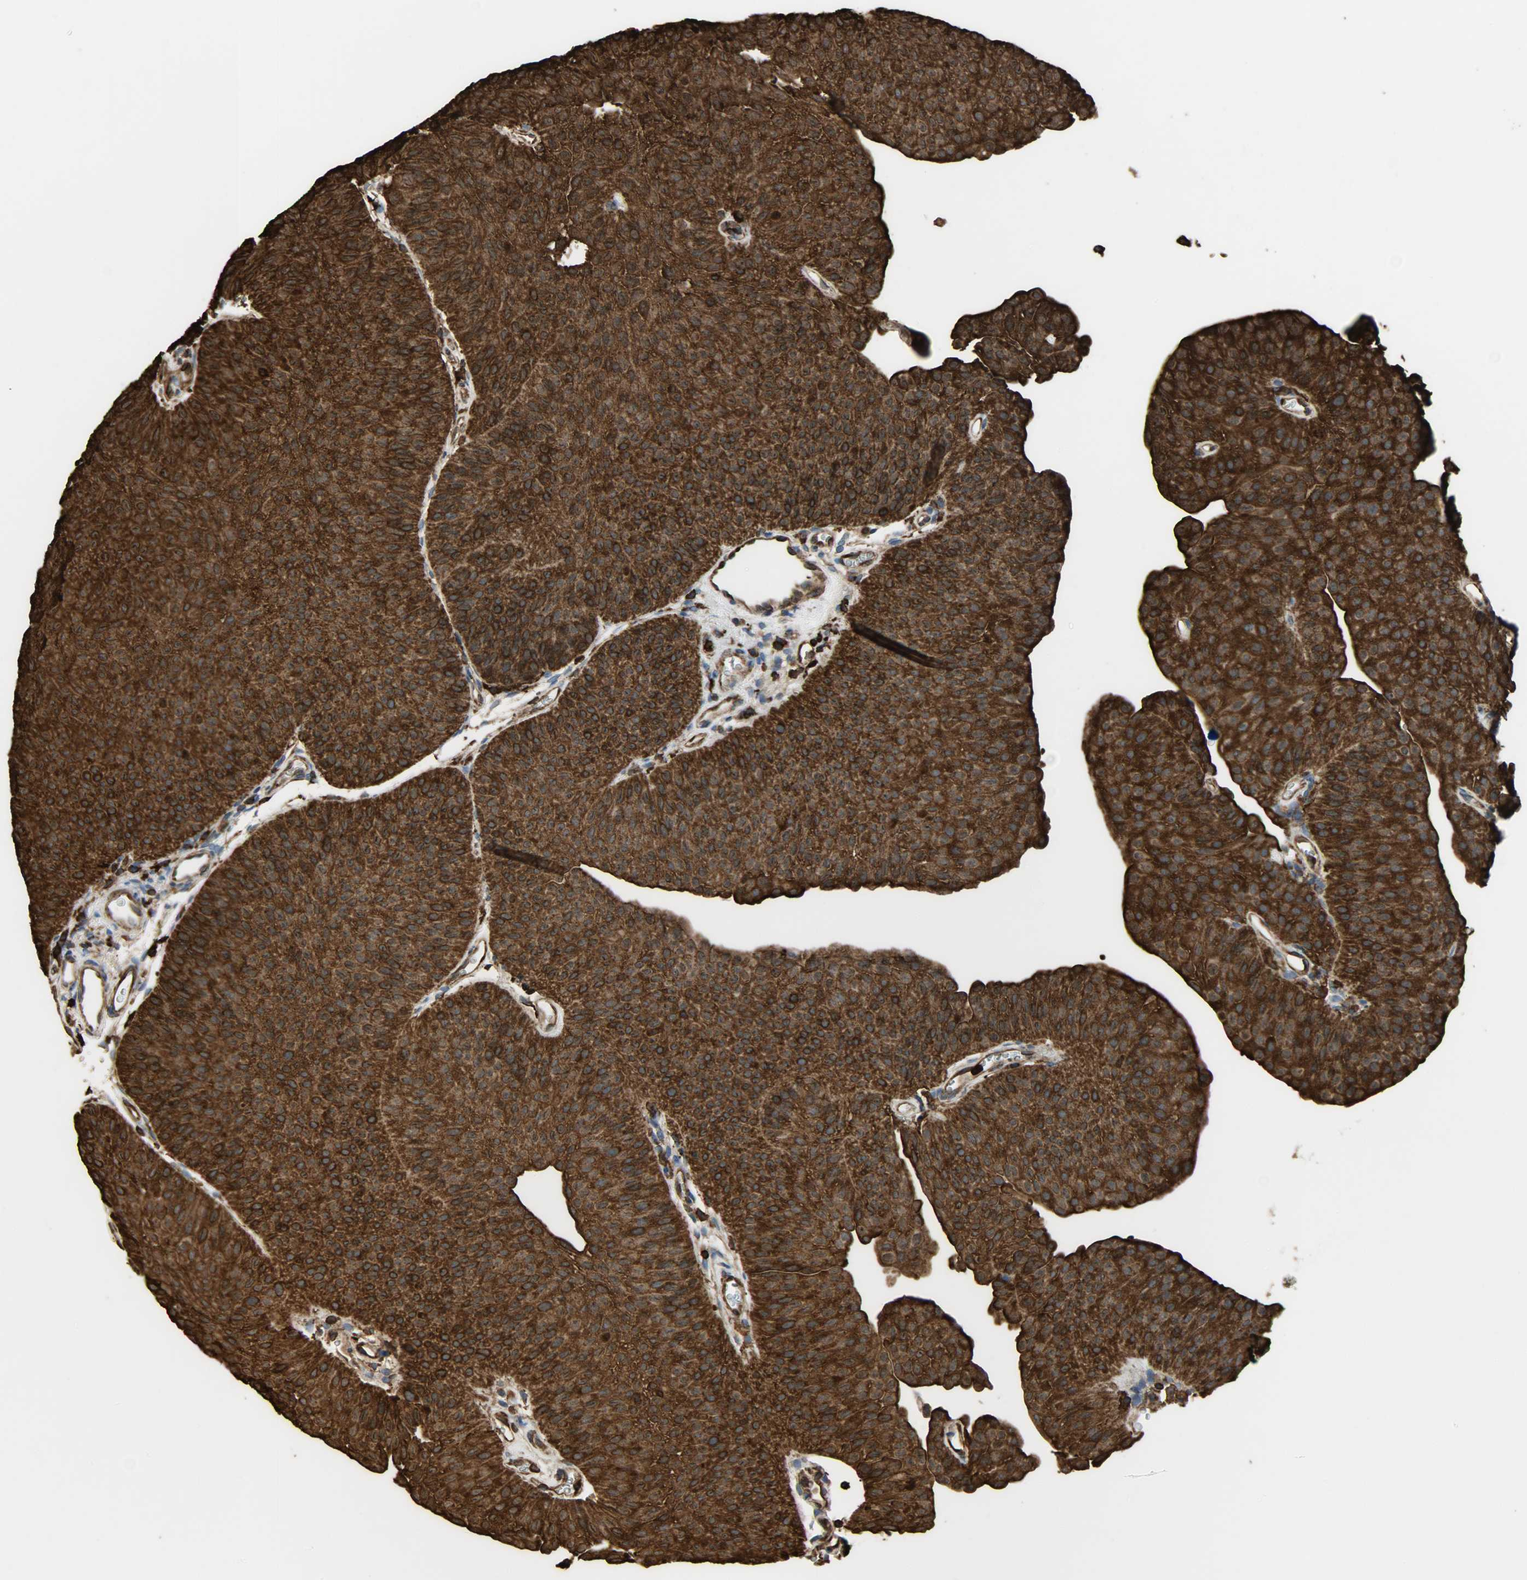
{"staining": {"intensity": "strong", "quantity": ">75%", "location": "cytoplasmic/membranous"}, "tissue": "urothelial cancer", "cell_type": "Tumor cells", "image_type": "cancer", "snomed": [{"axis": "morphology", "description": "Urothelial carcinoma, Low grade"}, {"axis": "topography", "description": "Urinary bladder"}], "caption": "Immunohistochemistry (IHC) histopathology image of human urothelial cancer stained for a protein (brown), which exhibits high levels of strong cytoplasmic/membranous positivity in about >75% of tumor cells.", "gene": "VASP", "patient": {"sex": "female", "age": 60}}